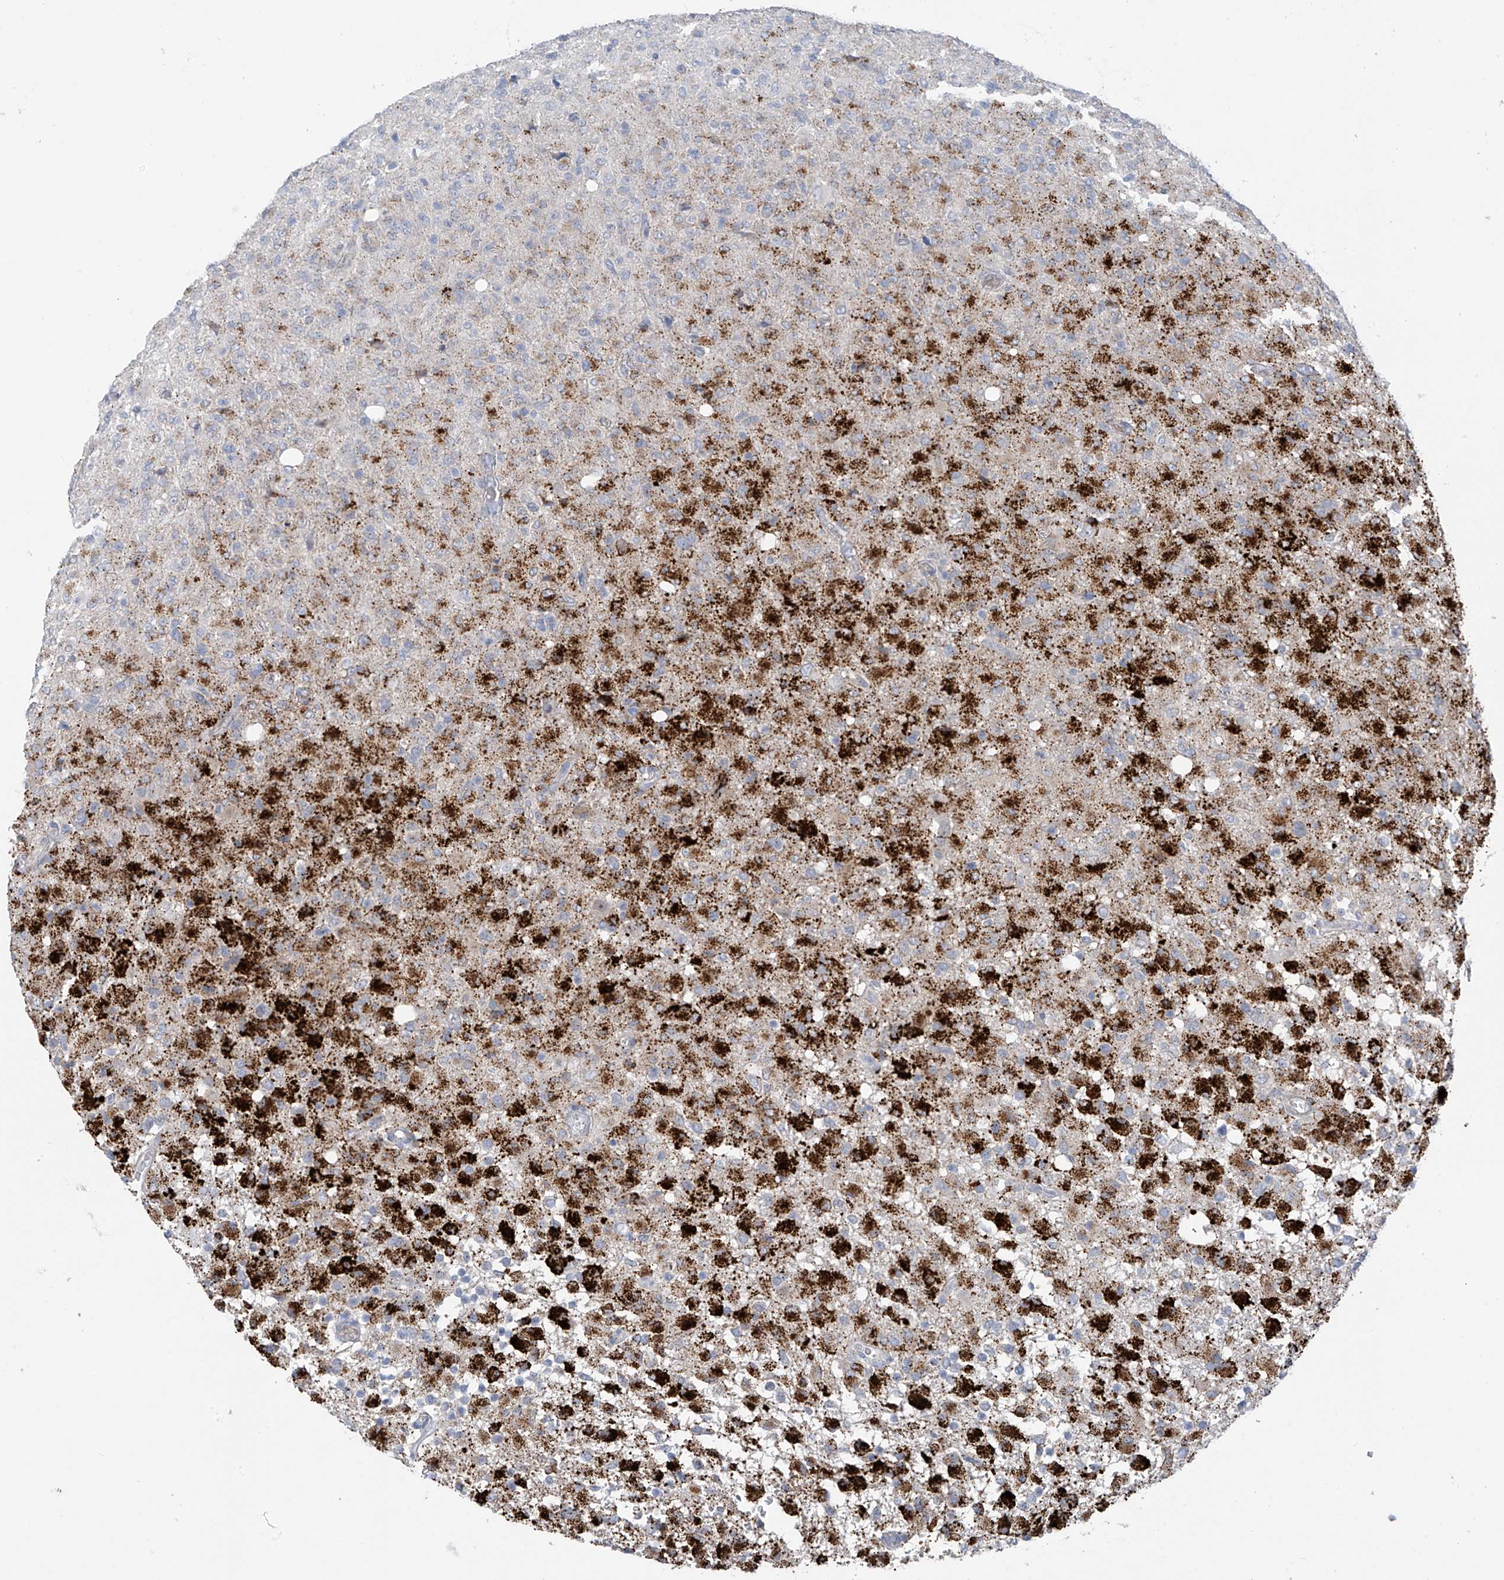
{"staining": {"intensity": "strong", "quantity": "<25%", "location": "cytoplasmic/membranous"}, "tissue": "glioma", "cell_type": "Tumor cells", "image_type": "cancer", "snomed": [{"axis": "morphology", "description": "Glioma, malignant, High grade"}, {"axis": "topography", "description": "Brain"}], "caption": "A histopathology image of human malignant high-grade glioma stained for a protein exhibits strong cytoplasmic/membranous brown staining in tumor cells.", "gene": "ZNF793", "patient": {"sex": "female", "age": 57}}